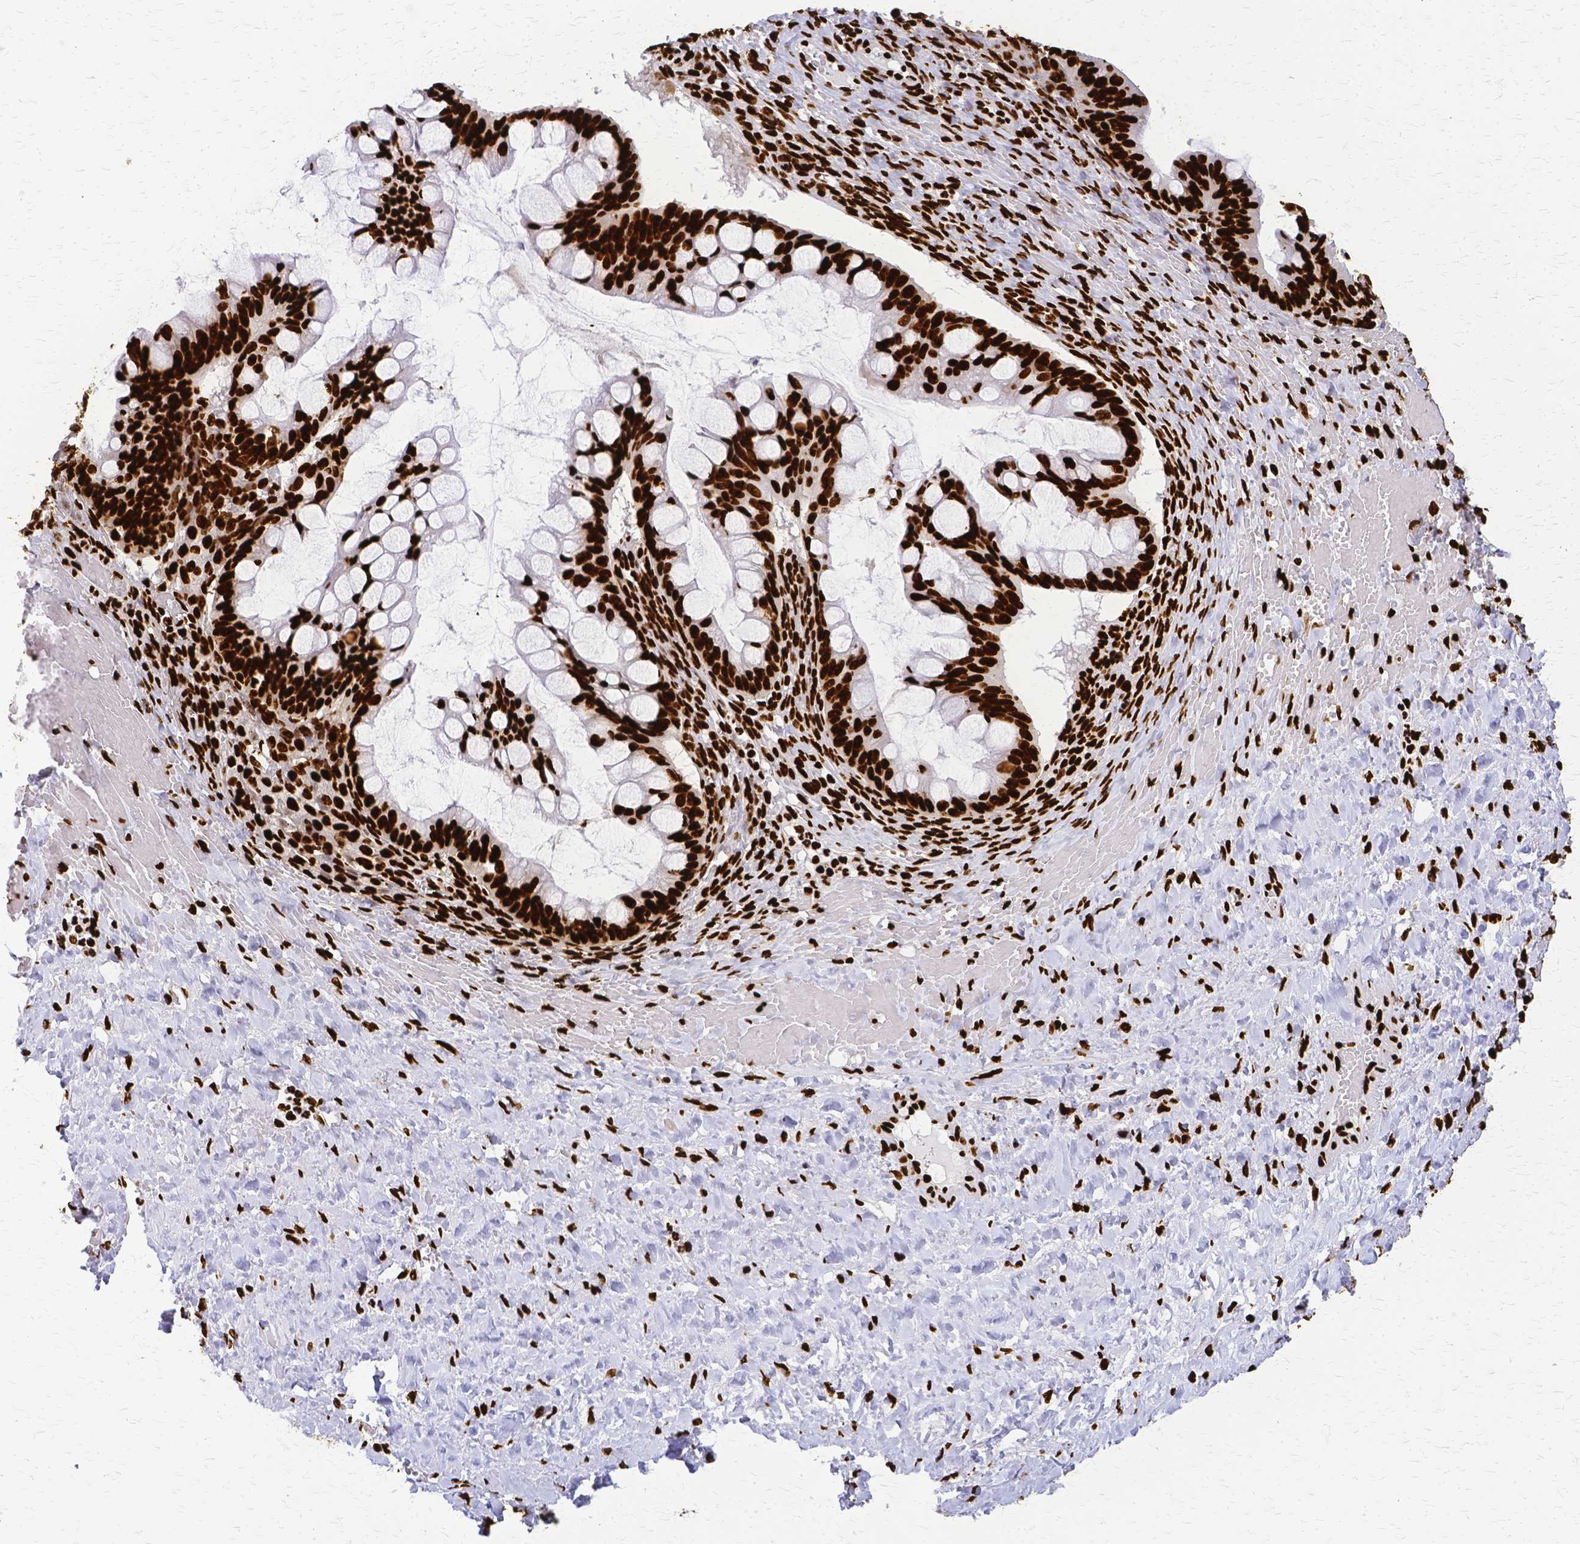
{"staining": {"intensity": "strong", "quantity": ">75%", "location": "nuclear"}, "tissue": "ovarian cancer", "cell_type": "Tumor cells", "image_type": "cancer", "snomed": [{"axis": "morphology", "description": "Cystadenocarcinoma, mucinous, NOS"}, {"axis": "topography", "description": "Ovary"}], "caption": "Immunohistochemical staining of human ovarian cancer (mucinous cystadenocarcinoma) demonstrates strong nuclear protein staining in about >75% of tumor cells.", "gene": "SFPQ", "patient": {"sex": "female", "age": 73}}